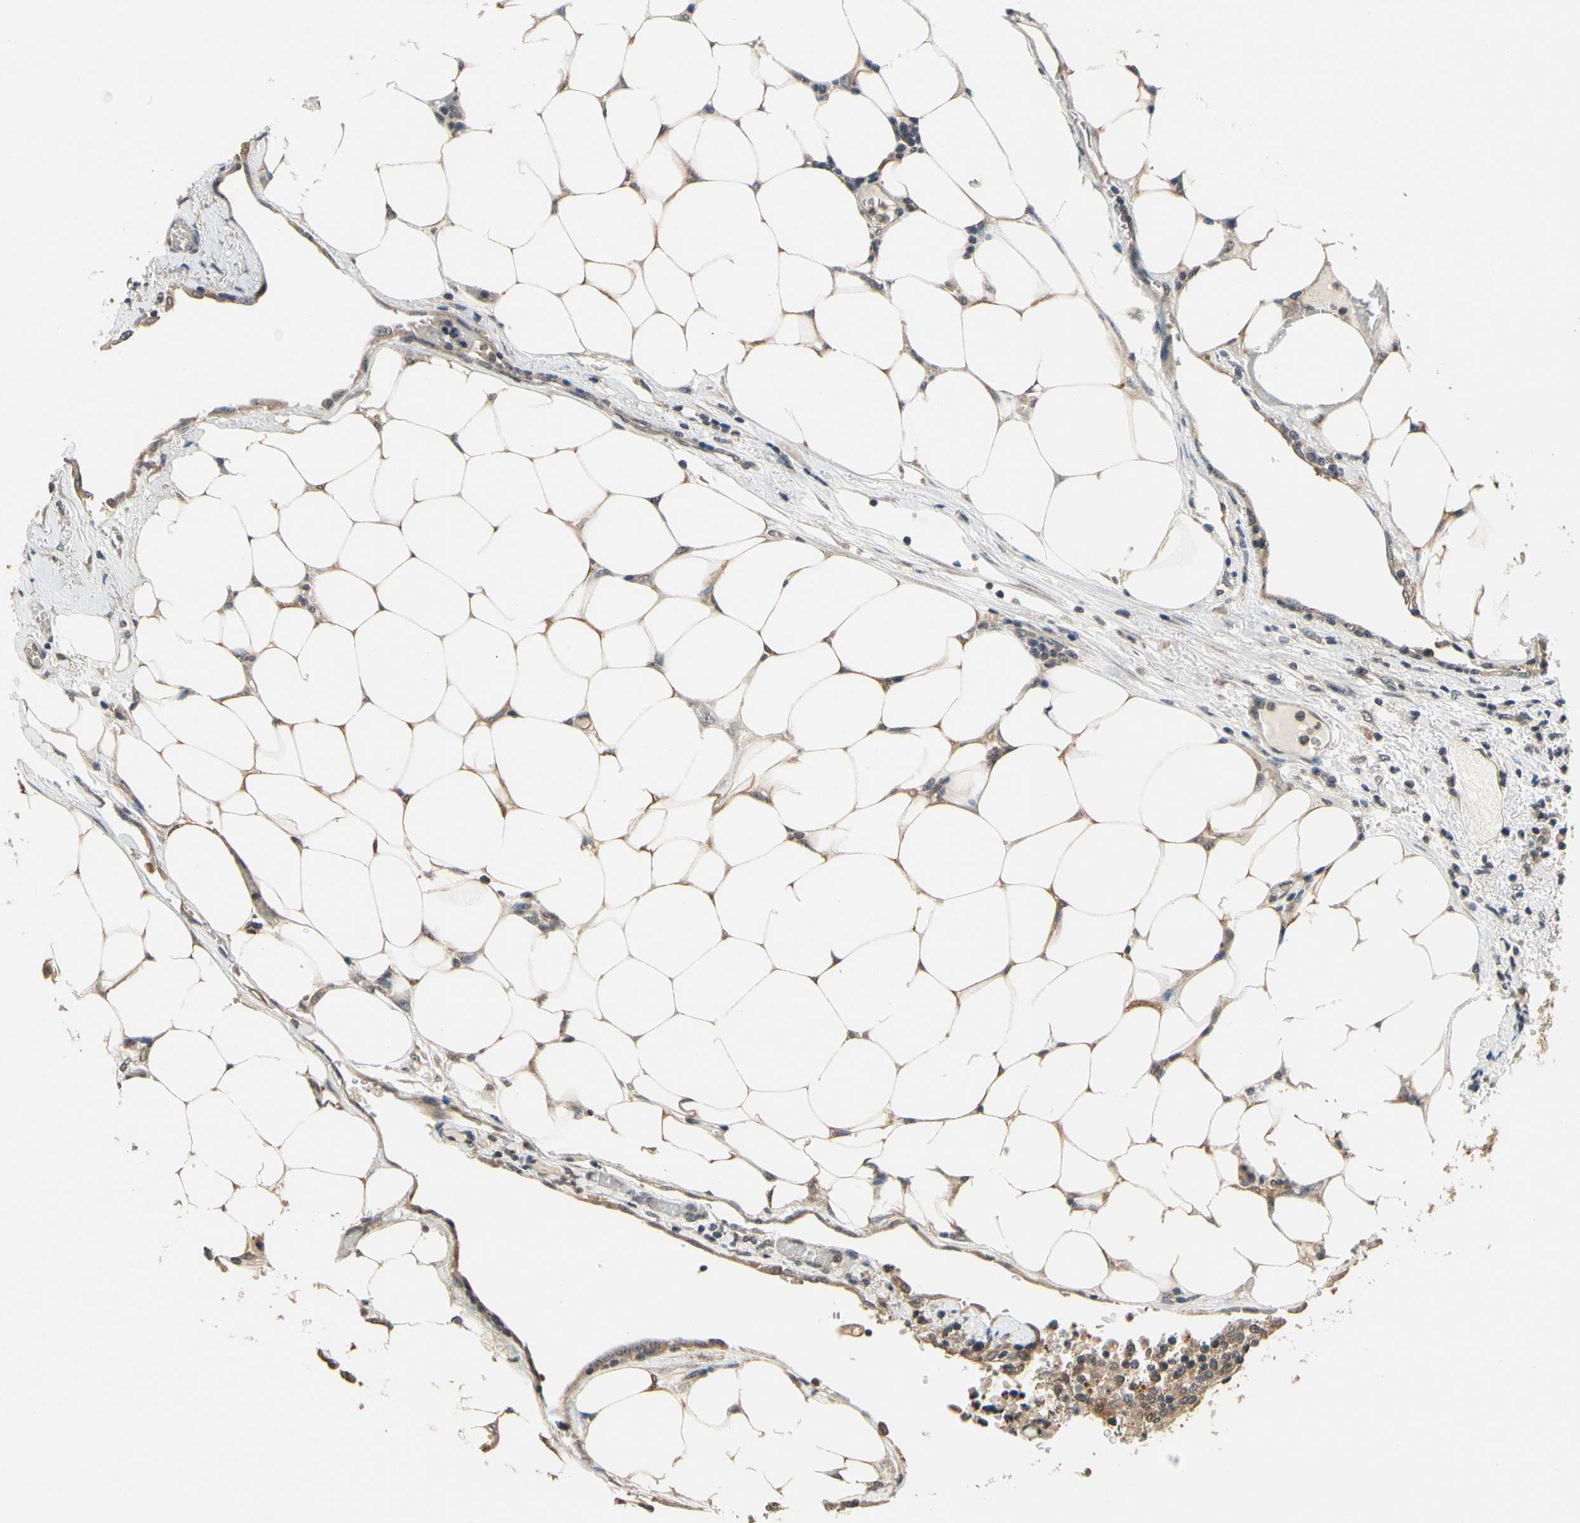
{"staining": {"intensity": "moderate", "quantity": "25%-75%", "location": "cytoplasmic/membranous"}, "tissue": "colorectal cancer", "cell_type": "Tumor cells", "image_type": "cancer", "snomed": [{"axis": "morphology", "description": "Adenocarcinoma, NOS"}, {"axis": "topography", "description": "Colon"}], "caption": "A medium amount of moderate cytoplasmic/membranous expression is appreciated in approximately 25%-75% of tumor cells in colorectal adenocarcinoma tissue.", "gene": "GCLC", "patient": {"sex": "female", "age": 86}}